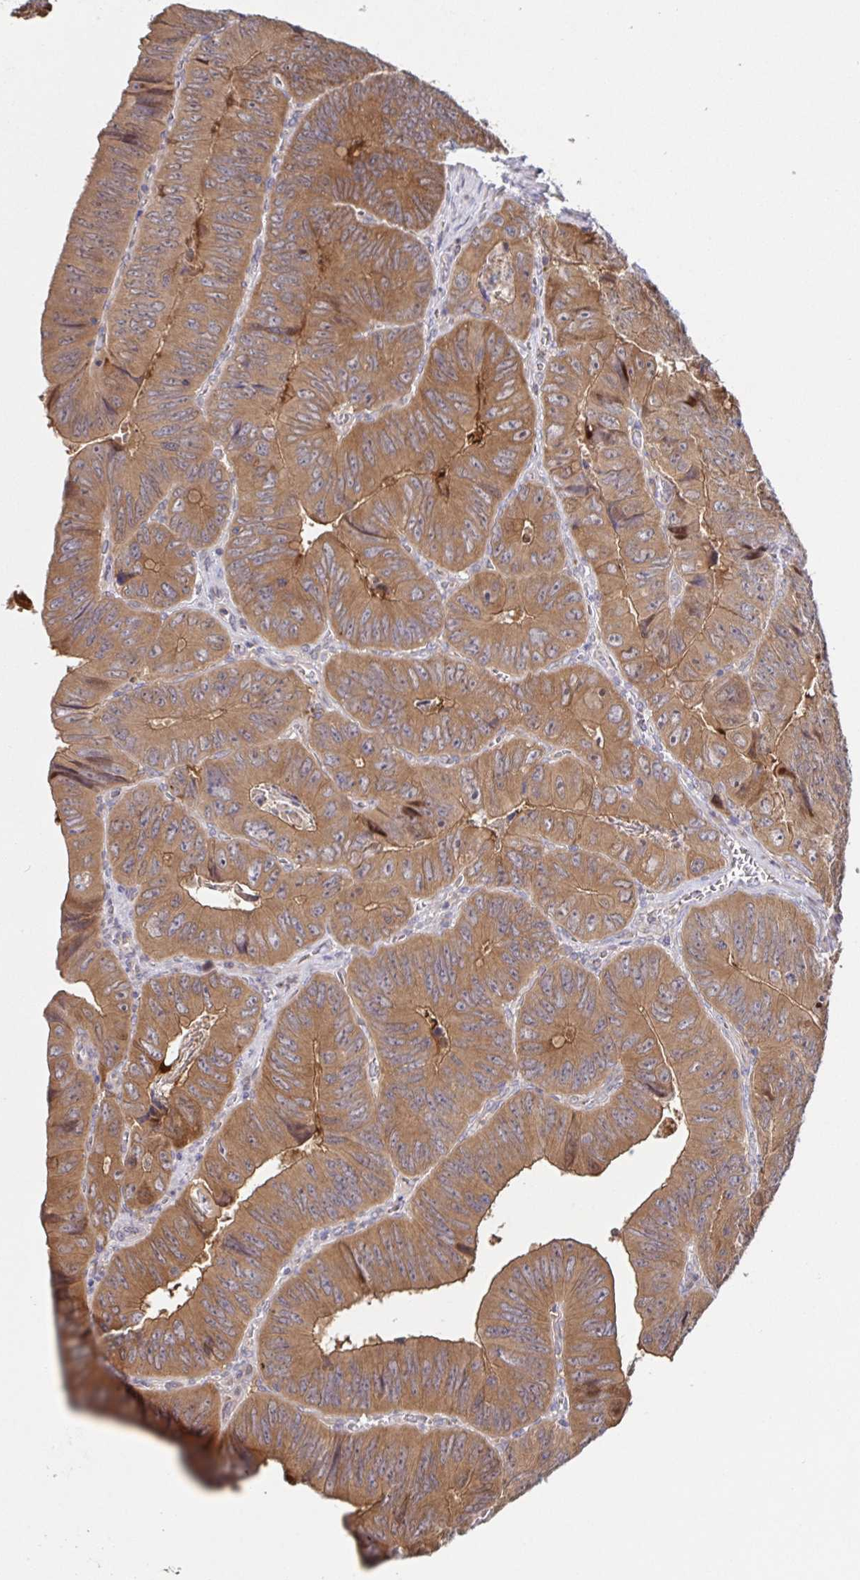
{"staining": {"intensity": "moderate", "quantity": ">75%", "location": "cytoplasmic/membranous"}, "tissue": "colorectal cancer", "cell_type": "Tumor cells", "image_type": "cancer", "snomed": [{"axis": "morphology", "description": "Adenocarcinoma, NOS"}, {"axis": "topography", "description": "Colon"}], "caption": "Protein expression by IHC displays moderate cytoplasmic/membranous positivity in approximately >75% of tumor cells in adenocarcinoma (colorectal).", "gene": "AACS", "patient": {"sex": "female", "age": 84}}